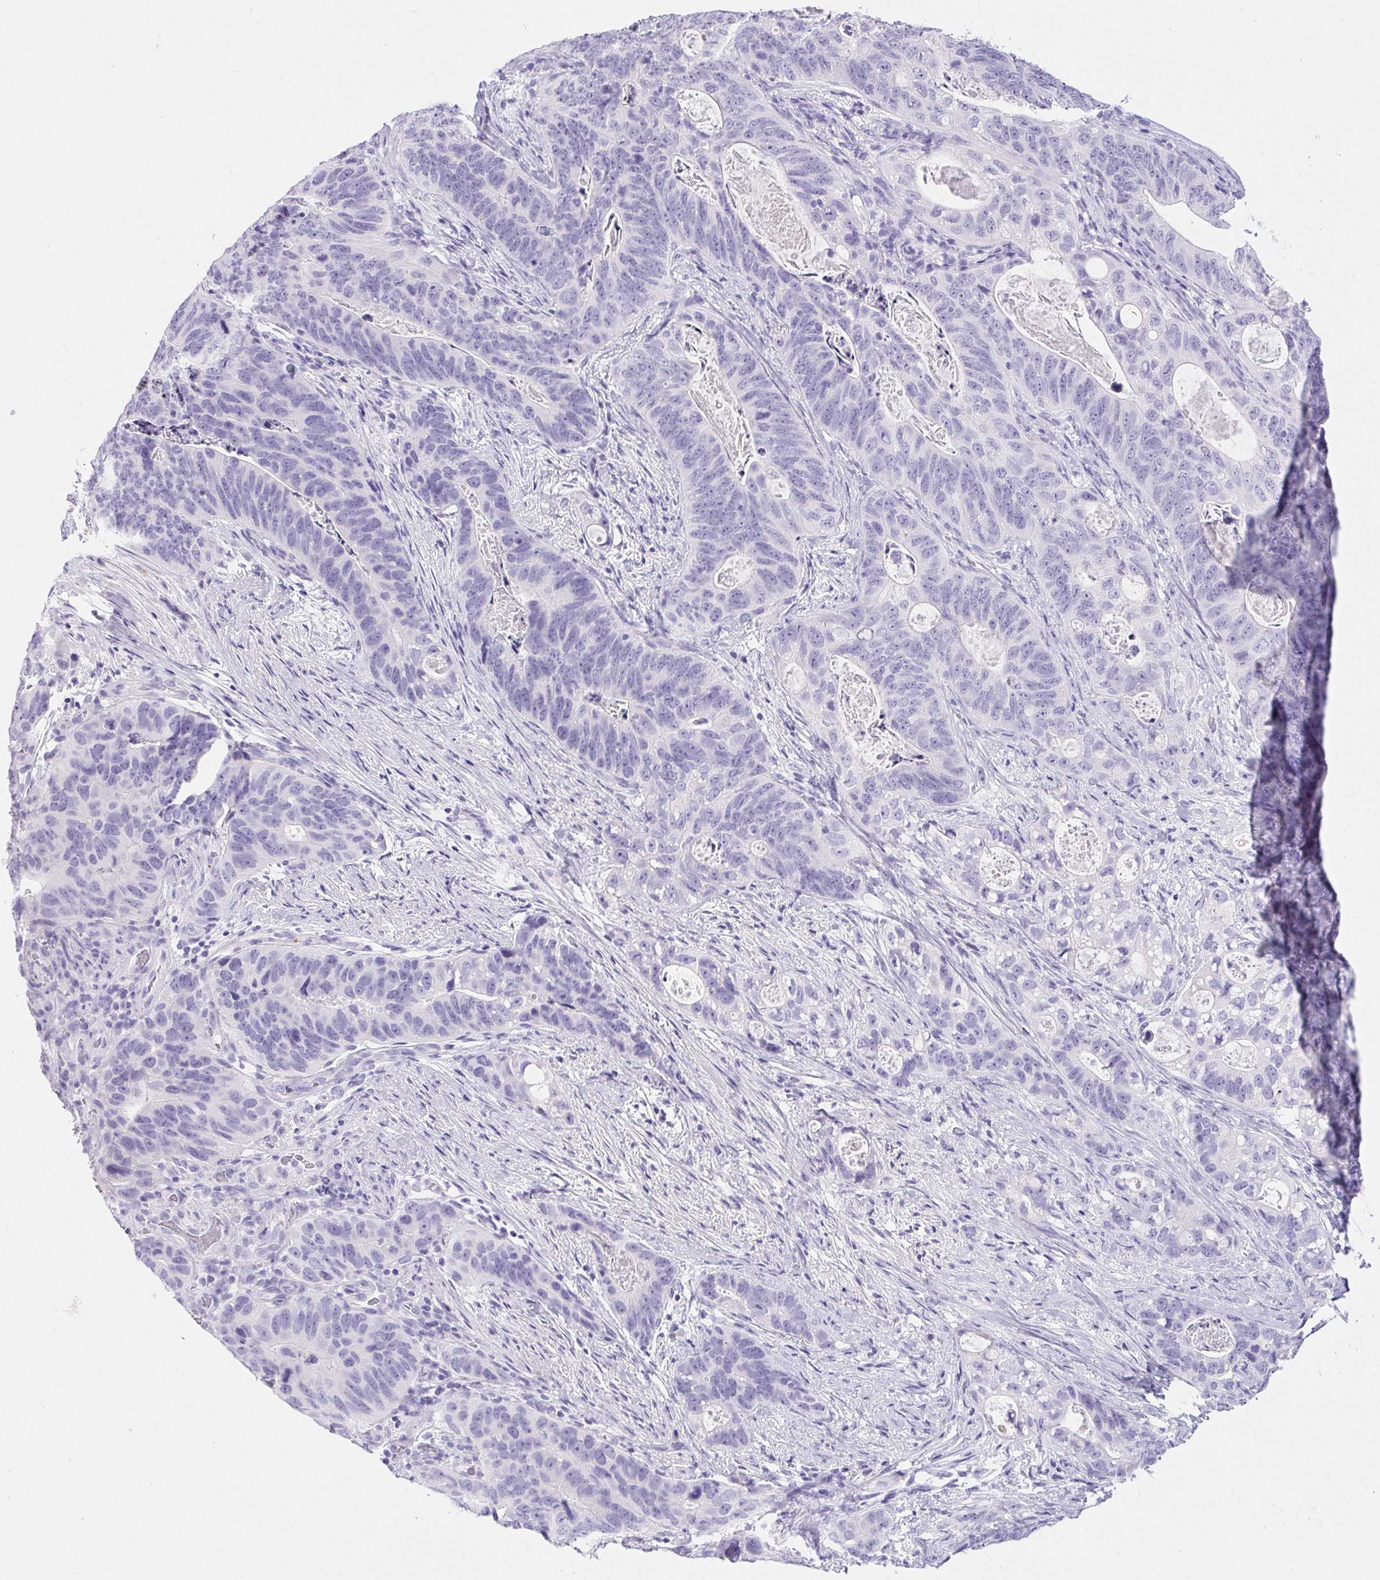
{"staining": {"intensity": "negative", "quantity": "none", "location": "none"}, "tissue": "stomach cancer", "cell_type": "Tumor cells", "image_type": "cancer", "snomed": [{"axis": "morphology", "description": "Normal tissue, NOS"}, {"axis": "morphology", "description": "Adenocarcinoma, NOS"}, {"axis": "topography", "description": "Stomach"}], "caption": "Human adenocarcinoma (stomach) stained for a protein using immunohistochemistry (IHC) displays no expression in tumor cells.", "gene": "PNLIP", "patient": {"sex": "female", "age": 89}}